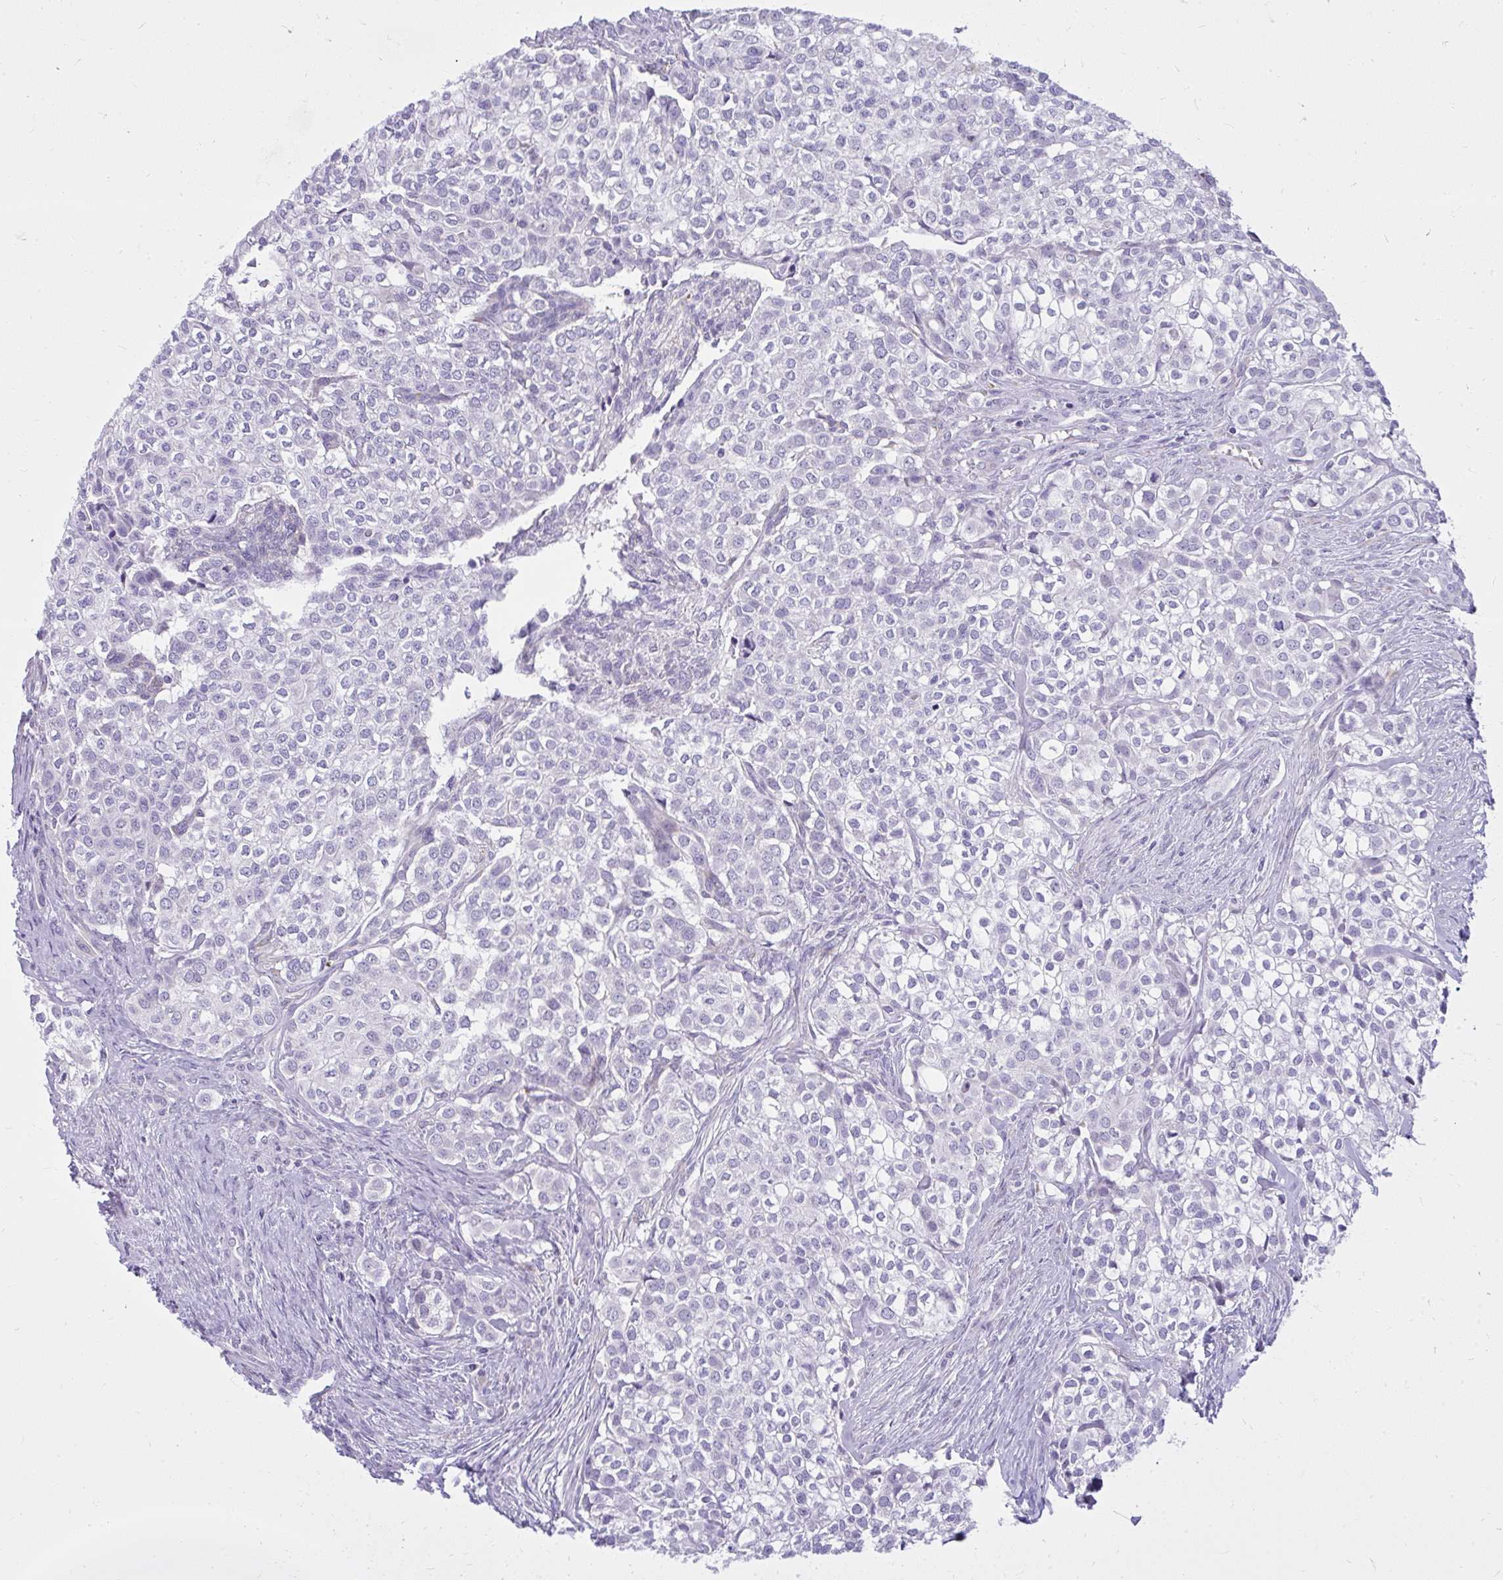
{"staining": {"intensity": "negative", "quantity": "none", "location": "none"}, "tissue": "head and neck cancer", "cell_type": "Tumor cells", "image_type": "cancer", "snomed": [{"axis": "morphology", "description": "Adenocarcinoma, NOS"}, {"axis": "topography", "description": "Head-Neck"}], "caption": "There is no significant staining in tumor cells of head and neck cancer.", "gene": "PRAP1", "patient": {"sex": "male", "age": 81}}